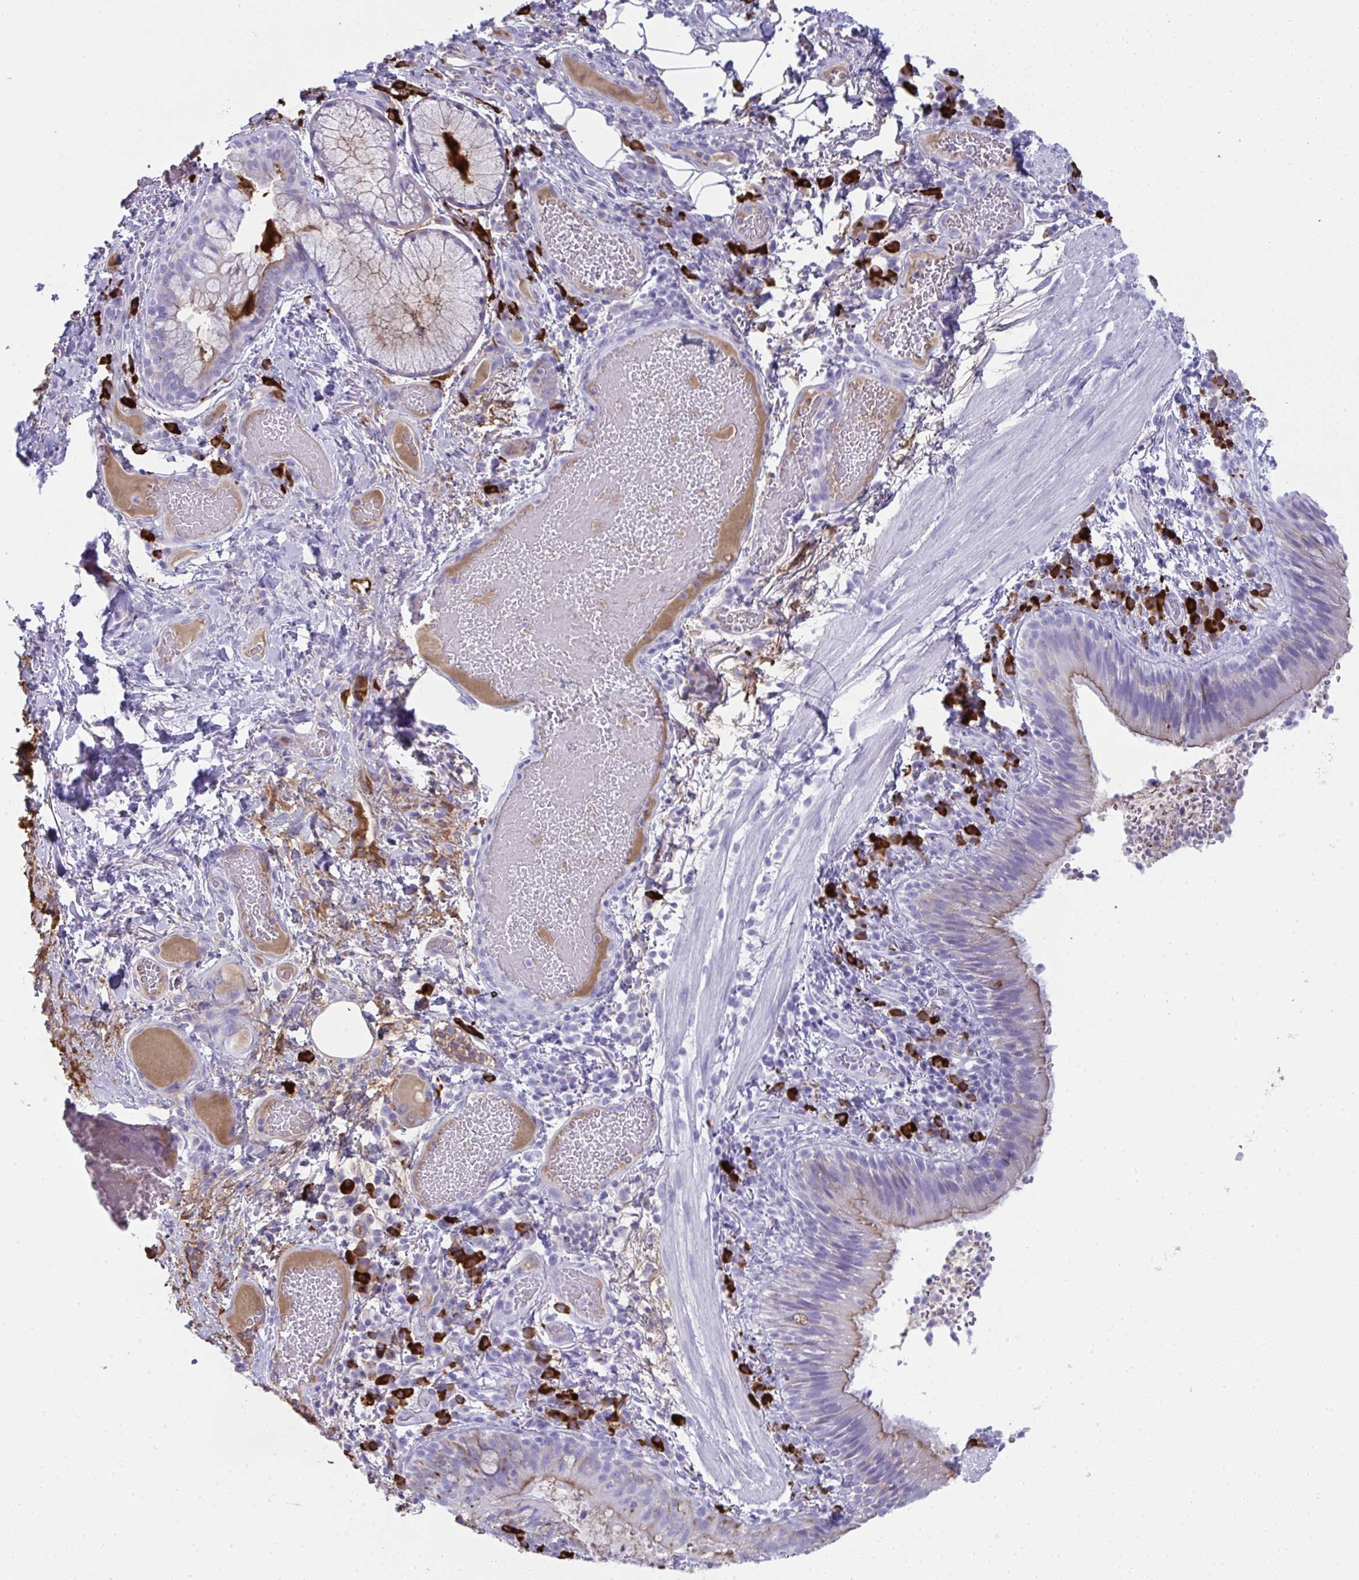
{"staining": {"intensity": "weak", "quantity": "25%-75%", "location": "cytoplasmic/membranous"}, "tissue": "bronchus", "cell_type": "Respiratory epithelial cells", "image_type": "normal", "snomed": [{"axis": "morphology", "description": "Normal tissue, NOS"}, {"axis": "topography", "description": "Lymph node"}, {"axis": "topography", "description": "Bronchus"}], "caption": "Immunohistochemical staining of unremarkable human bronchus displays low levels of weak cytoplasmic/membranous expression in approximately 25%-75% of respiratory epithelial cells. (DAB (3,3'-diaminobenzidine) = brown stain, brightfield microscopy at high magnification).", "gene": "JCHAIN", "patient": {"sex": "male", "age": 56}}